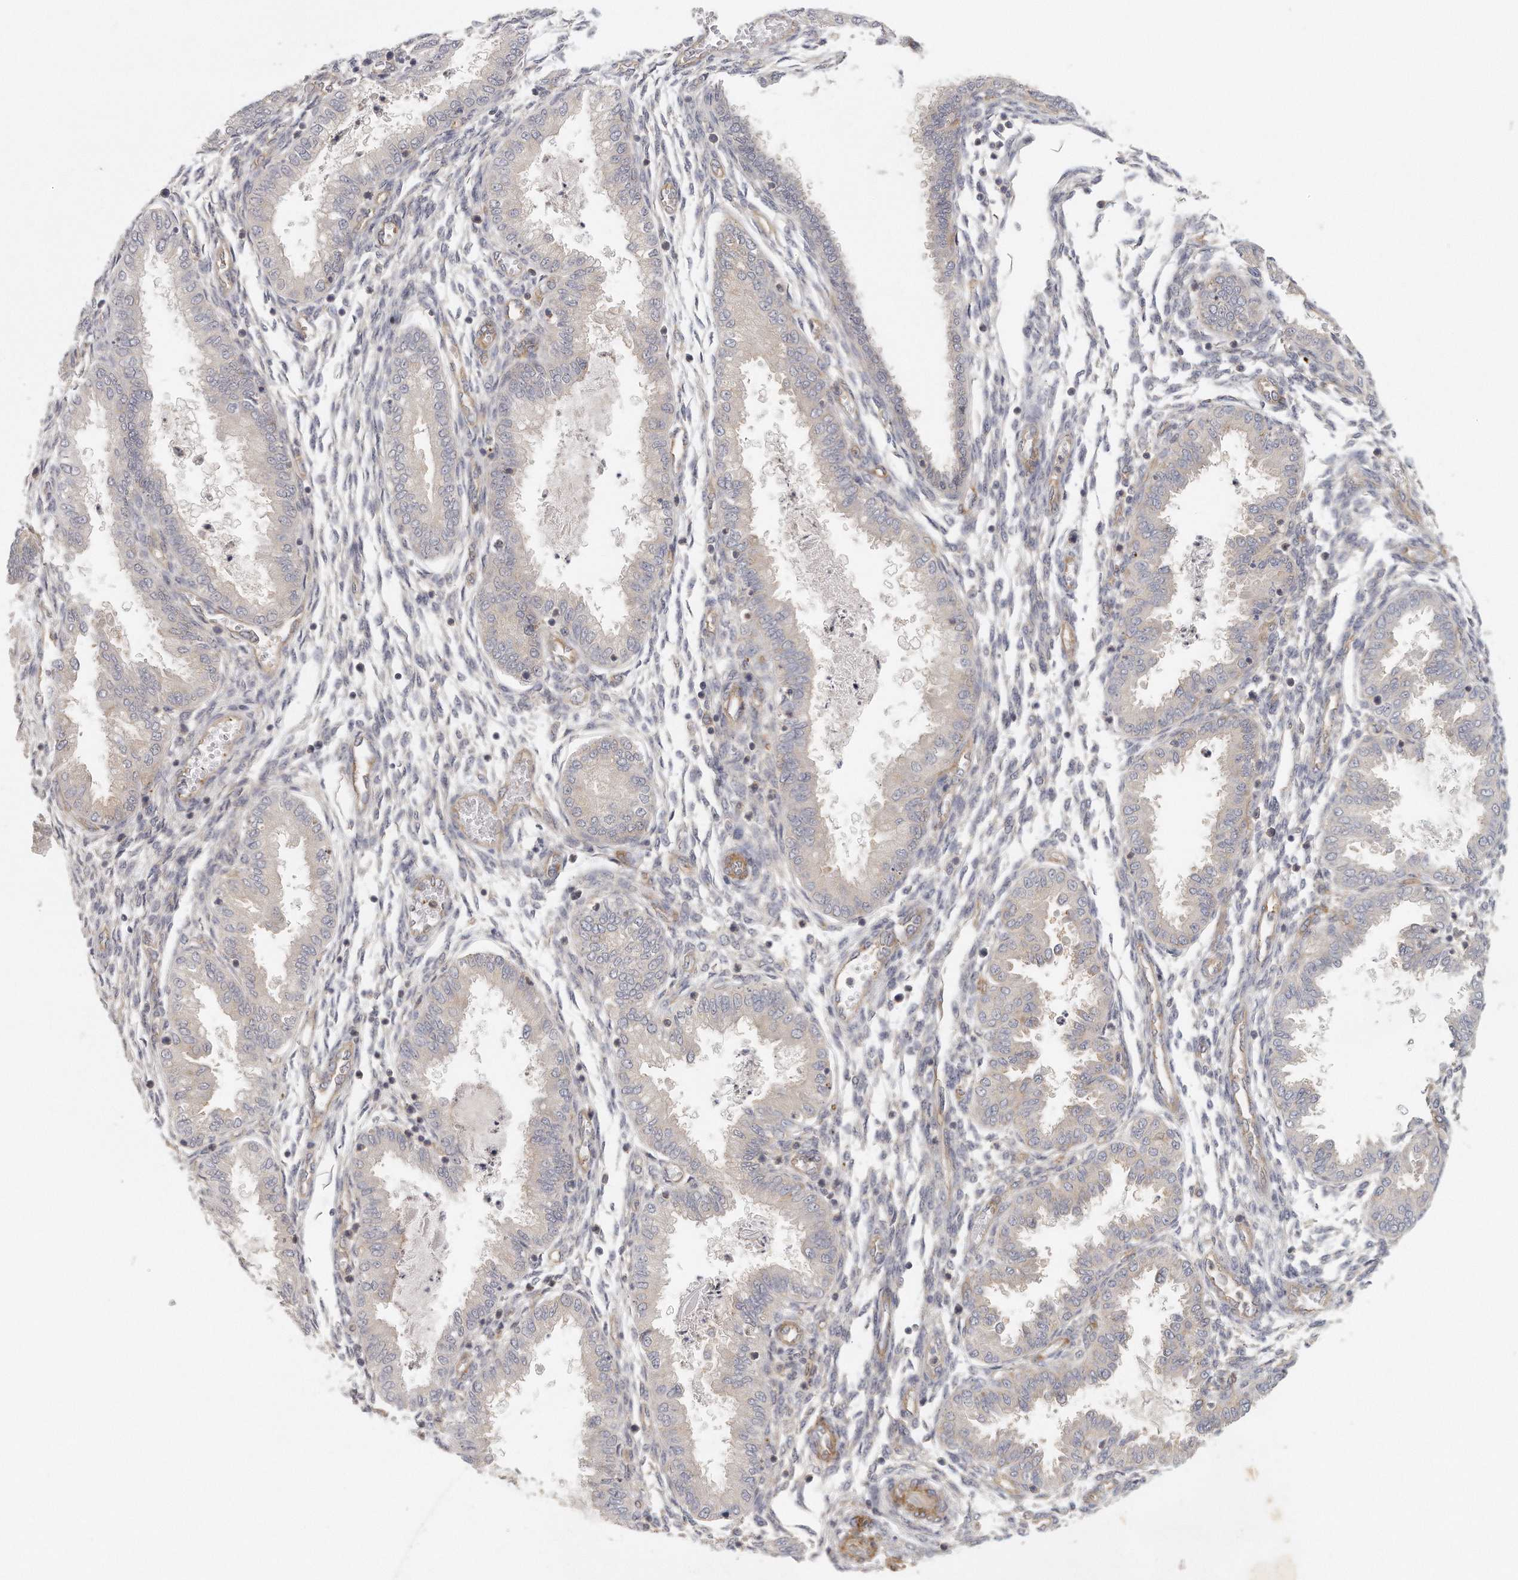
{"staining": {"intensity": "negative", "quantity": "none", "location": "none"}, "tissue": "endometrium", "cell_type": "Cells in endometrial stroma", "image_type": "normal", "snomed": [{"axis": "morphology", "description": "Normal tissue, NOS"}, {"axis": "topography", "description": "Endometrium"}], "caption": "Immunohistochemistry image of unremarkable endometrium: human endometrium stained with DAB demonstrates no significant protein positivity in cells in endometrial stroma.", "gene": "MTERF4", "patient": {"sex": "female", "age": 33}}